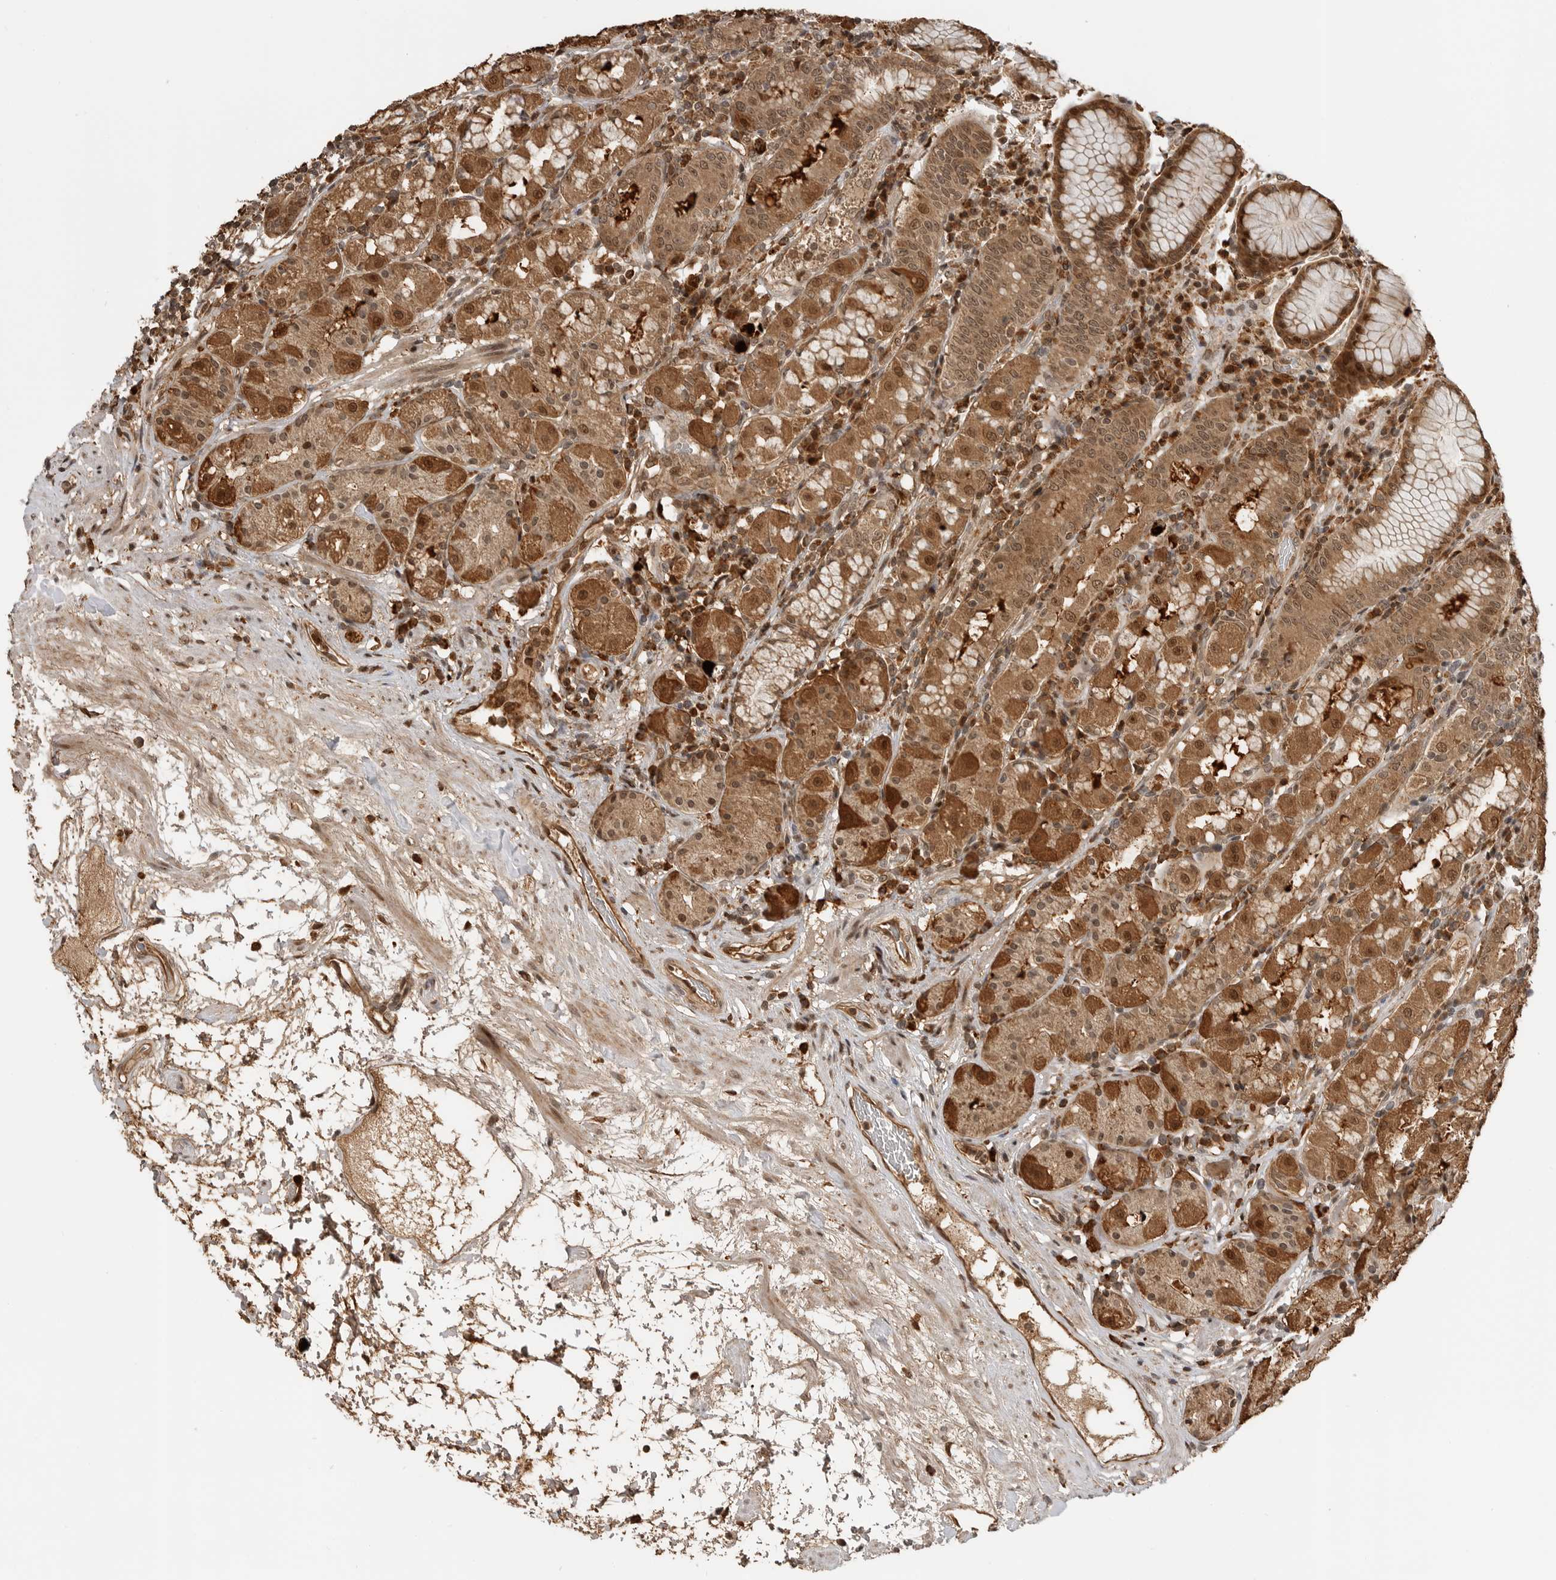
{"staining": {"intensity": "strong", "quantity": ">75%", "location": "cytoplasmic/membranous,nuclear"}, "tissue": "stomach", "cell_type": "Glandular cells", "image_type": "normal", "snomed": [{"axis": "morphology", "description": "Normal tissue, NOS"}, {"axis": "topography", "description": "Stomach, lower"}], "caption": "A histopathology image of stomach stained for a protein shows strong cytoplasmic/membranous,nuclear brown staining in glandular cells.", "gene": "BMP2K", "patient": {"sex": "female", "age": 56}}